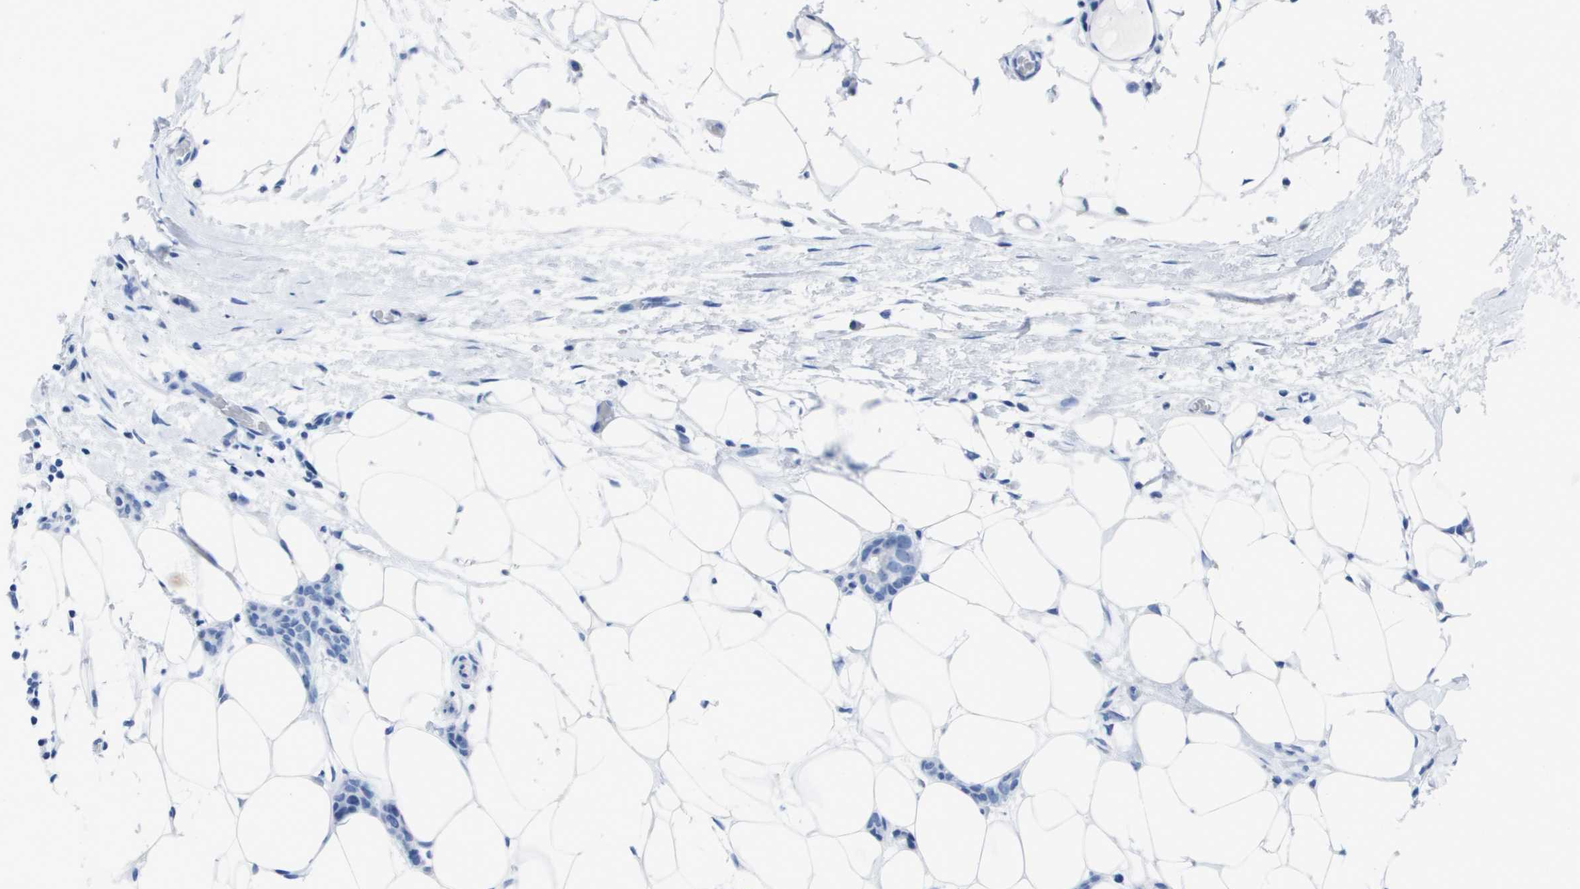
{"staining": {"intensity": "negative", "quantity": "none", "location": "none"}, "tissue": "breast cancer", "cell_type": "Tumor cells", "image_type": "cancer", "snomed": [{"axis": "morphology", "description": "Lobular carcinoma"}, {"axis": "topography", "description": "Skin"}, {"axis": "topography", "description": "Breast"}], "caption": "A photomicrograph of breast cancer stained for a protein reveals no brown staining in tumor cells.", "gene": "KCNA3", "patient": {"sex": "female", "age": 46}}